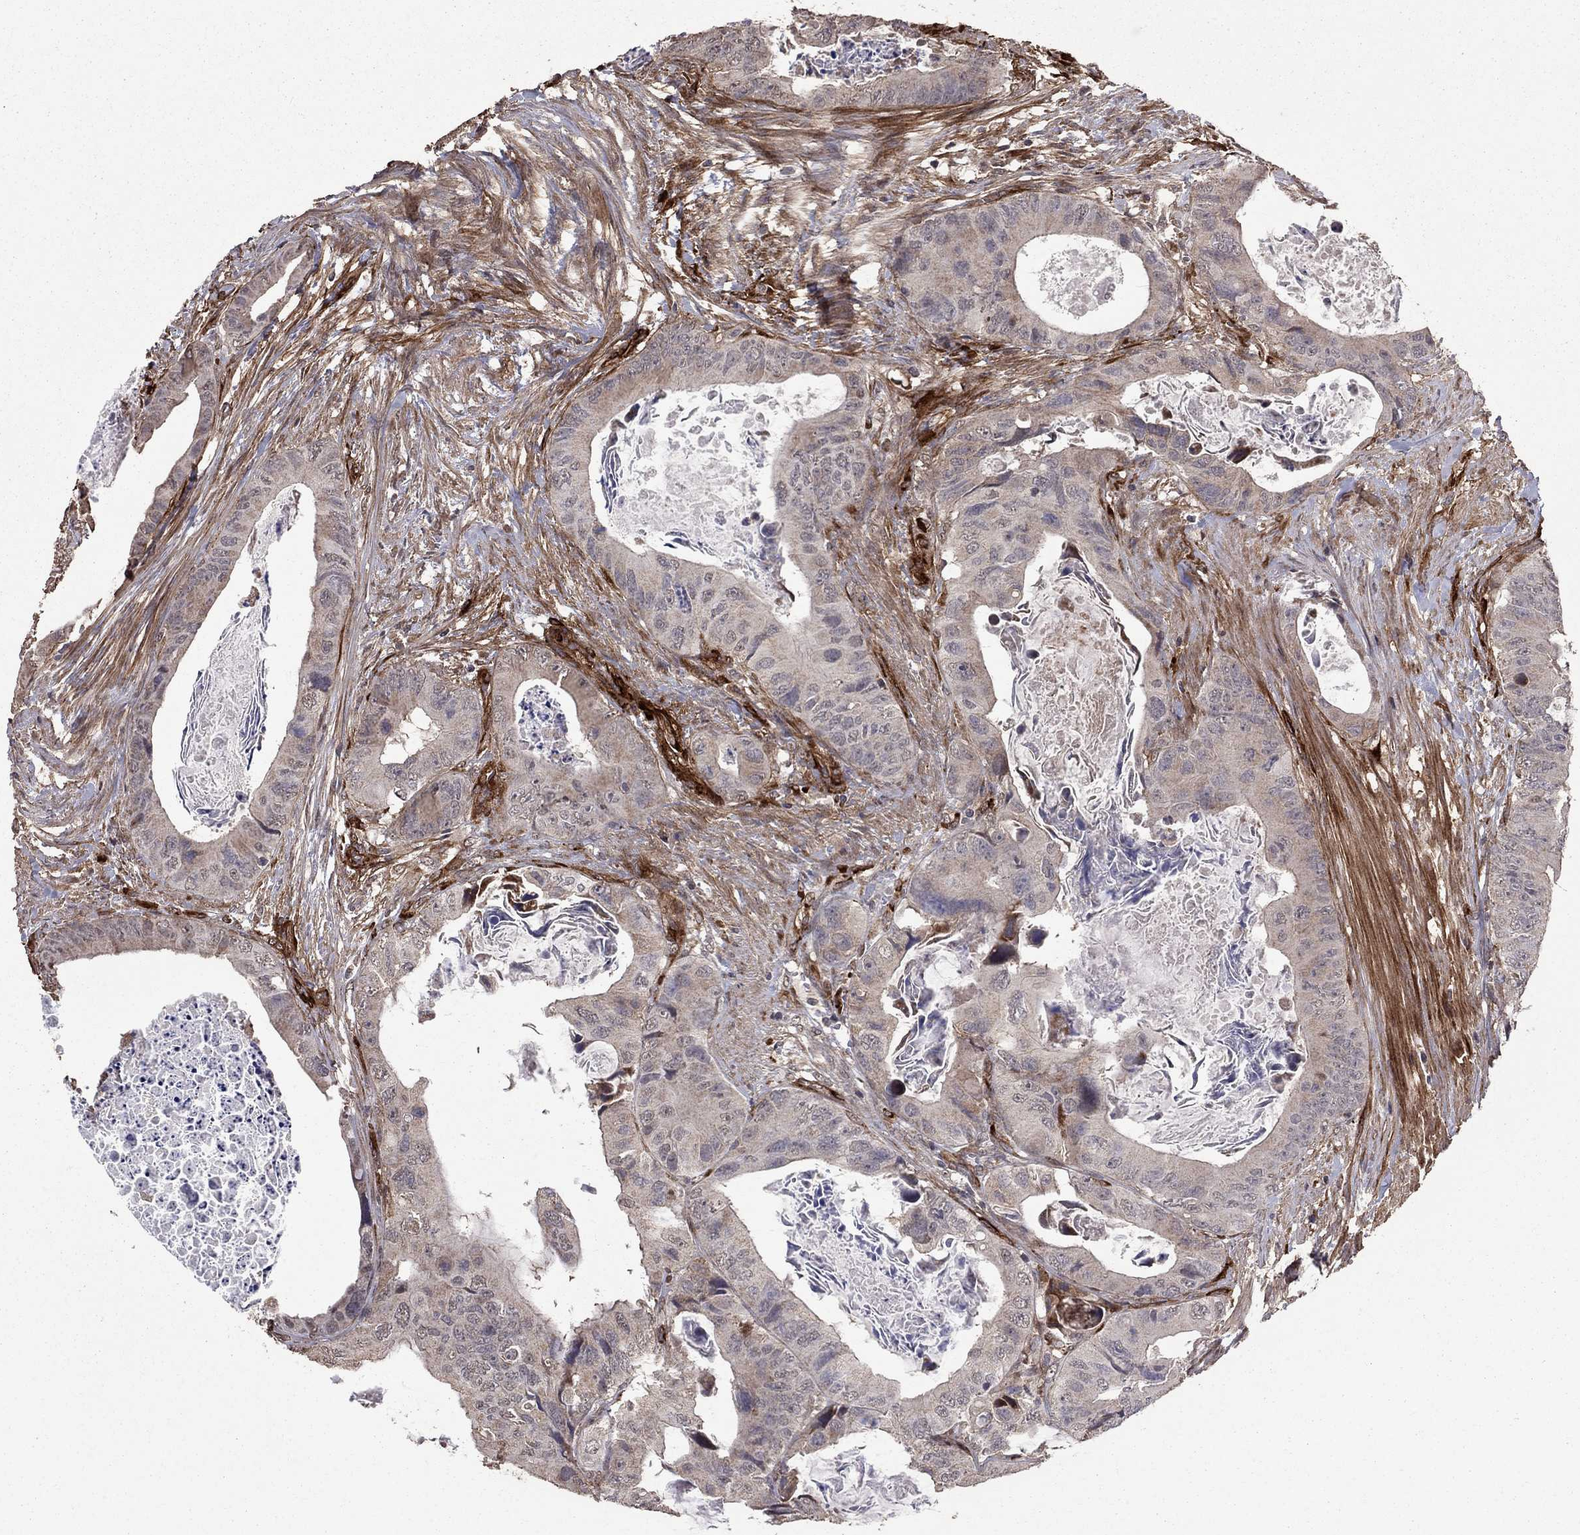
{"staining": {"intensity": "negative", "quantity": "none", "location": "none"}, "tissue": "colorectal cancer", "cell_type": "Tumor cells", "image_type": "cancer", "snomed": [{"axis": "morphology", "description": "Adenocarcinoma, NOS"}, {"axis": "topography", "description": "Rectum"}], "caption": "Histopathology image shows no protein expression in tumor cells of adenocarcinoma (colorectal) tissue. (DAB immunohistochemistry (IHC), high magnification).", "gene": "COL18A1", "patient": {"sex": "male", "age": 64}}